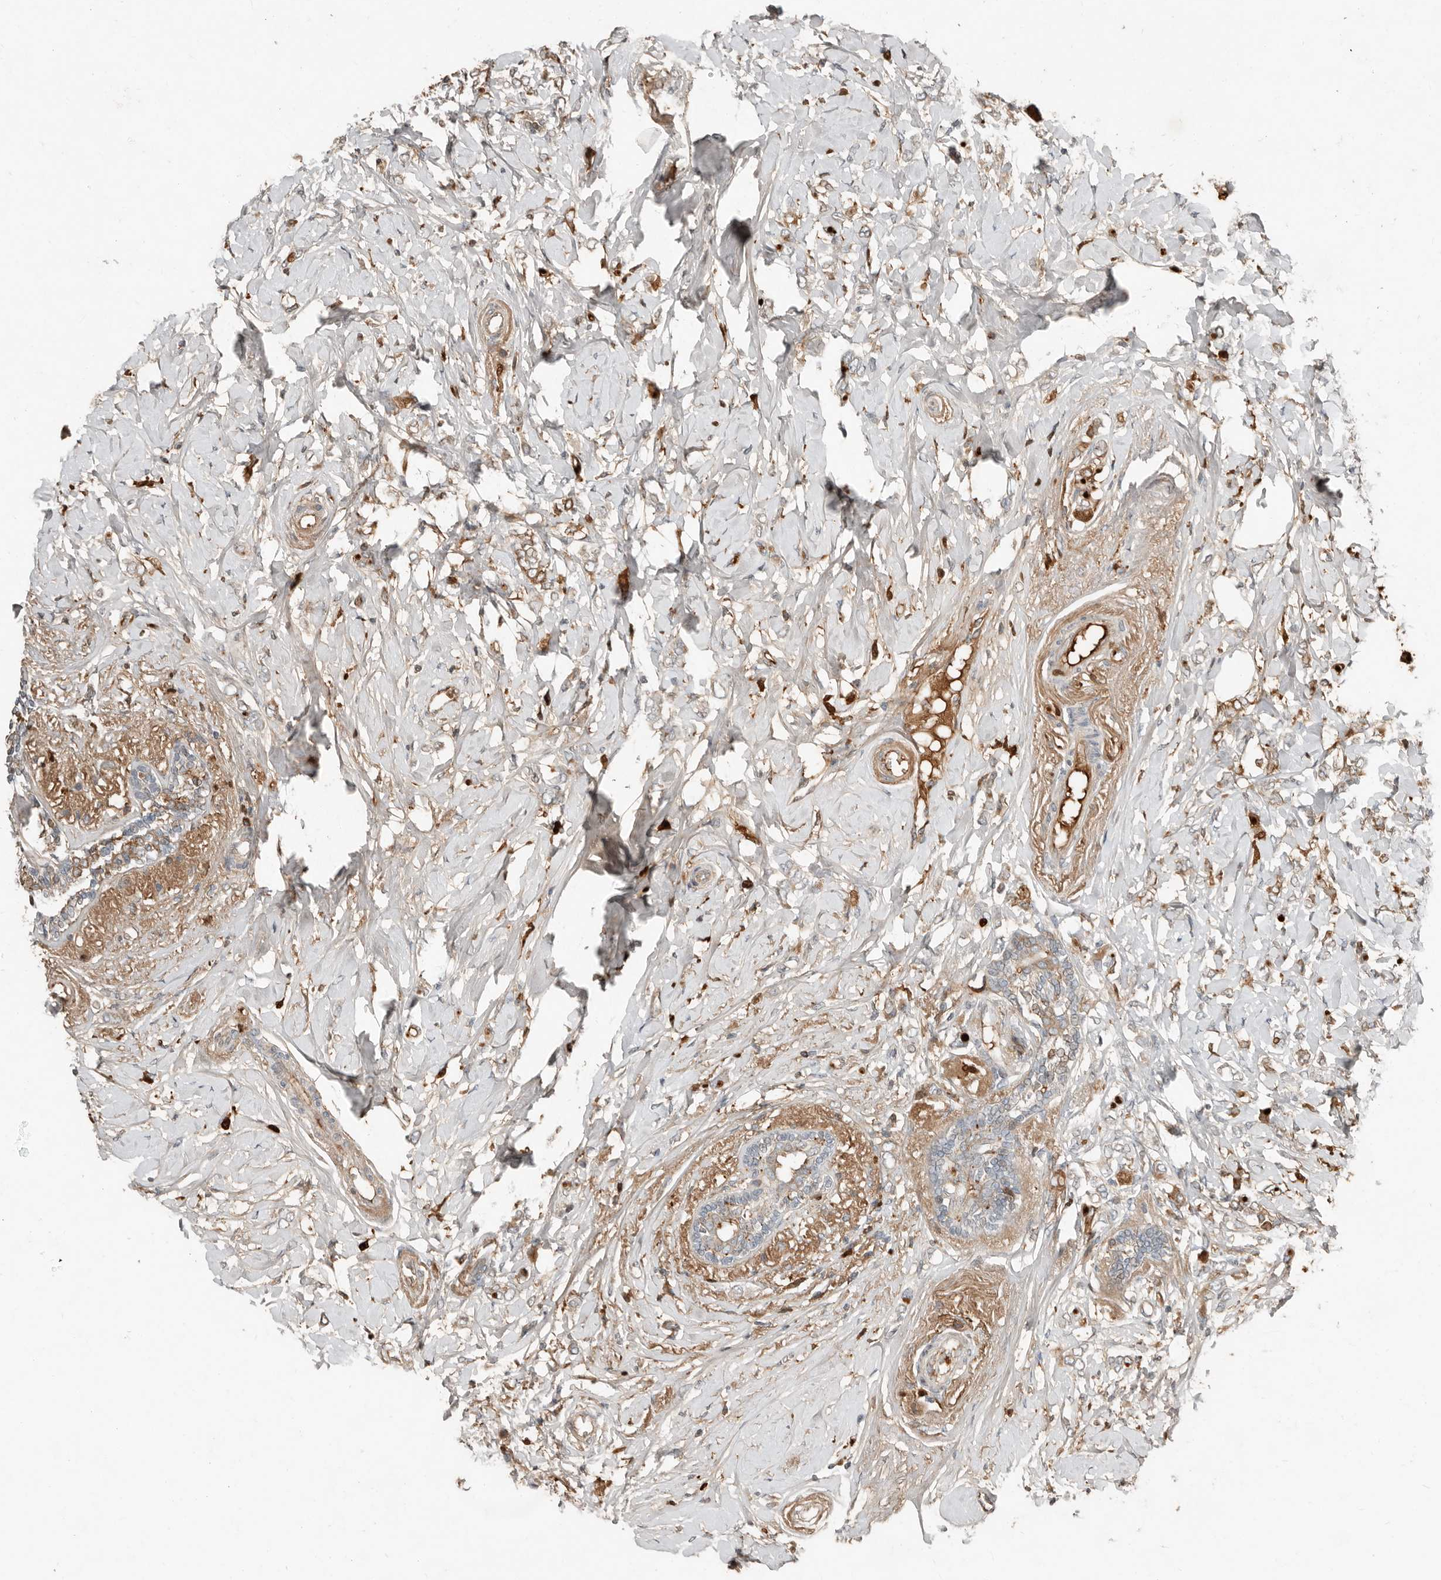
{"staining": {"intensity": "weak", "quantity": "<25%", "location": "cytoplasmic/membranous"}, "tissue": "breast cancer", "cell_type": "Tumor cells", "image_type": "cancer", "snomed": [{"axis": "morphology", "description": "Normal tissue, NOS"}, {"axis": "morphology", "description": "Lobular carcinoma"}, {"axis": "topography", "description": "Breast"}], "caption": "Breast lobular carcinoma was stained to show a protein in brown. There is no significant staining in tumor cells. (DAB IHC visualized using brightfield microscopy, high magnification).", "gene": "KLHL38", "patient": {"sex": "female", "age": 47}}